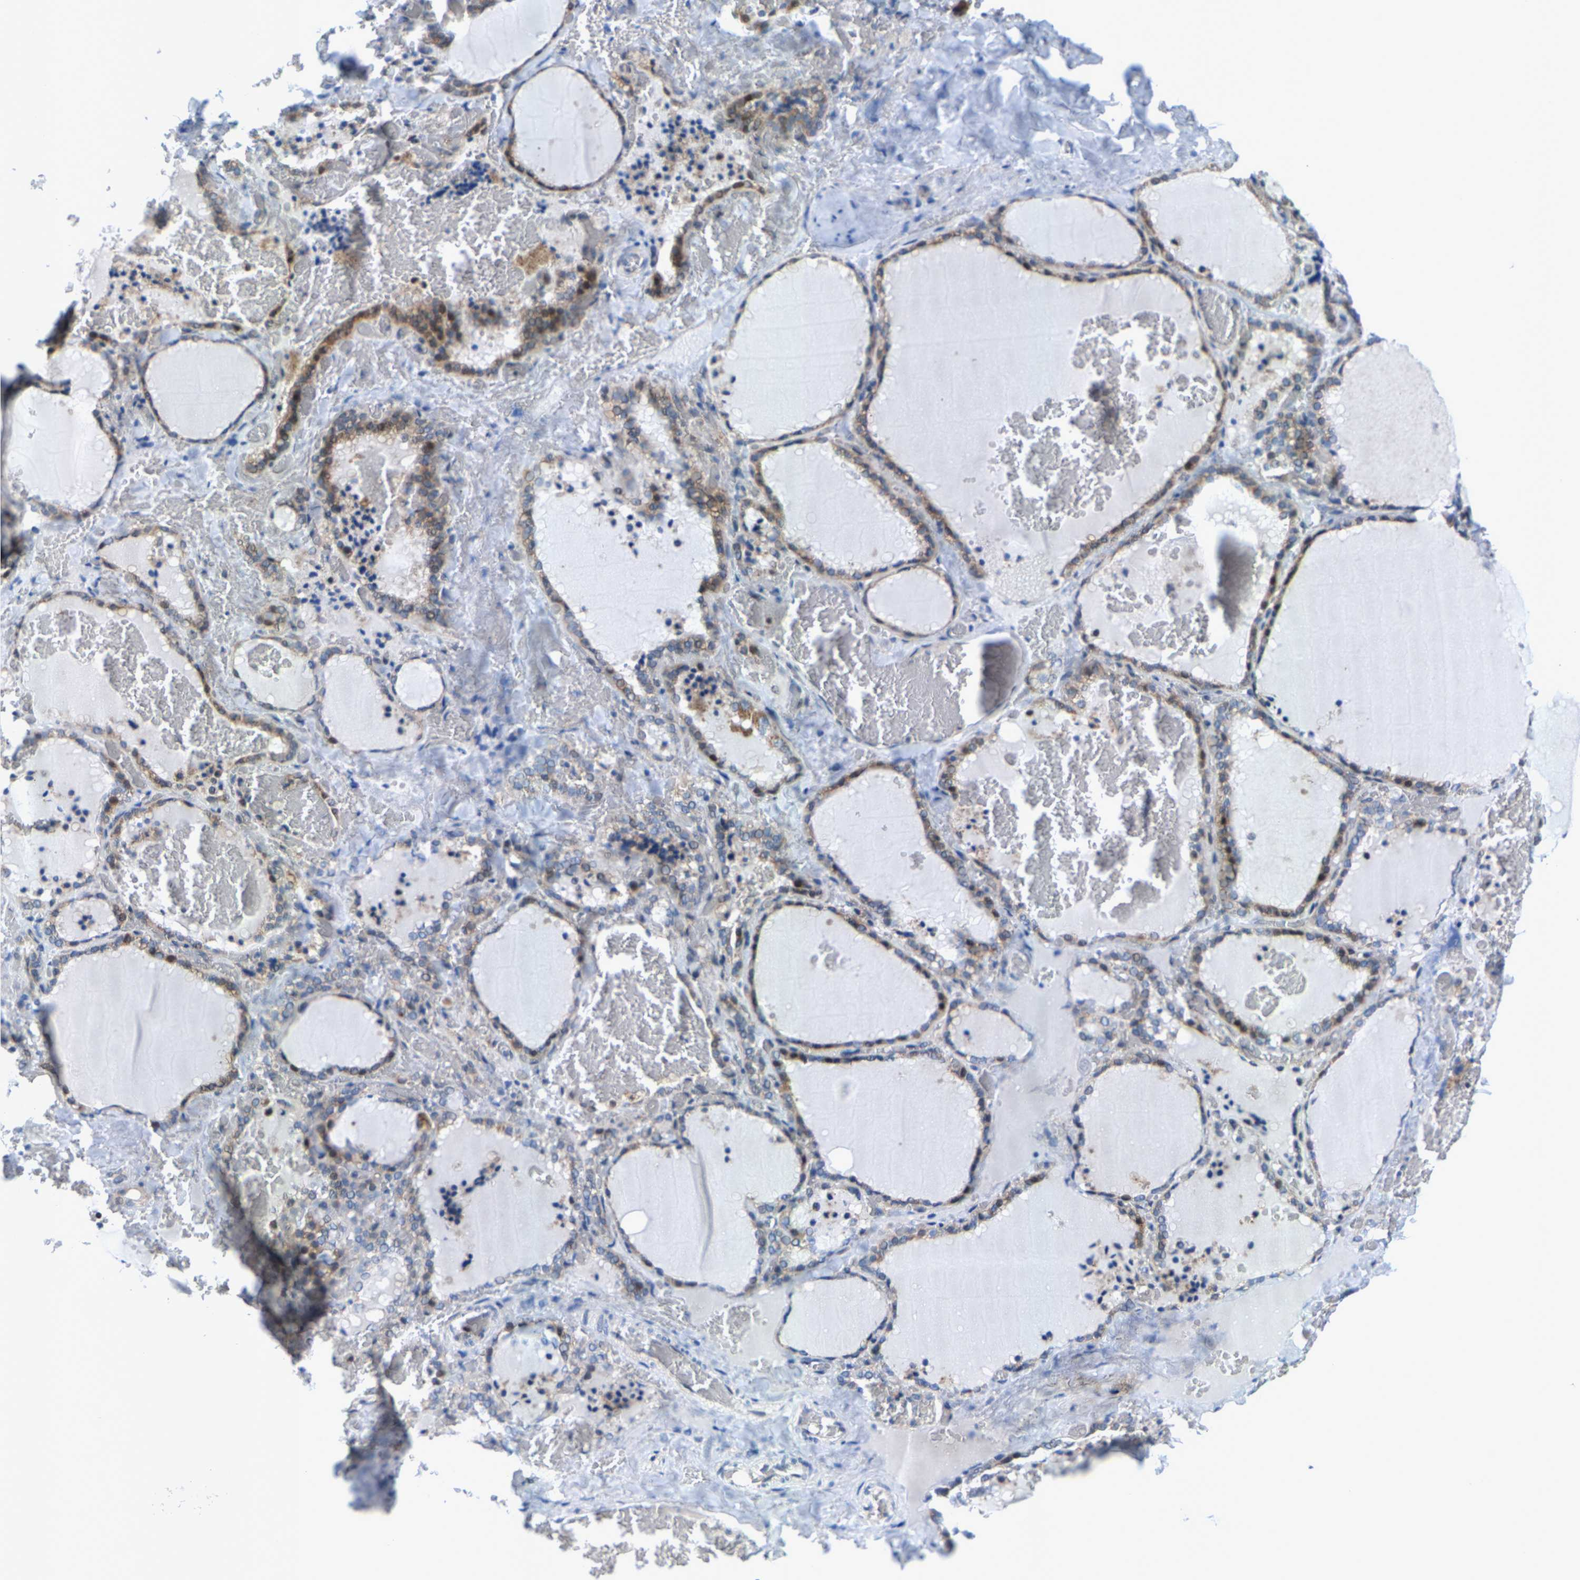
{"staining": {"intensity": "moderate", "quantity": "25%-75%", "location": "cytoplasmic/membranous"}, "tissue": "thyroid gland", "cell_type": "Glandular cells", "image_type": "normal", "snomed": [{"axis": "morphology", "description": "Normal tissue, NOS"}, {"axis": "topography", "description": "Thyroid gland"}], "caption": "DAB (3,3'-diaminobenzidine) immunohistochemical staining of unremarkable human thyroid gland shows moderate cytoplasmic/membranous protein expression in about 25%-75% of glandular cells.", "gene": "KLHL1", "patient": {"sex": "female", "age": 22}}